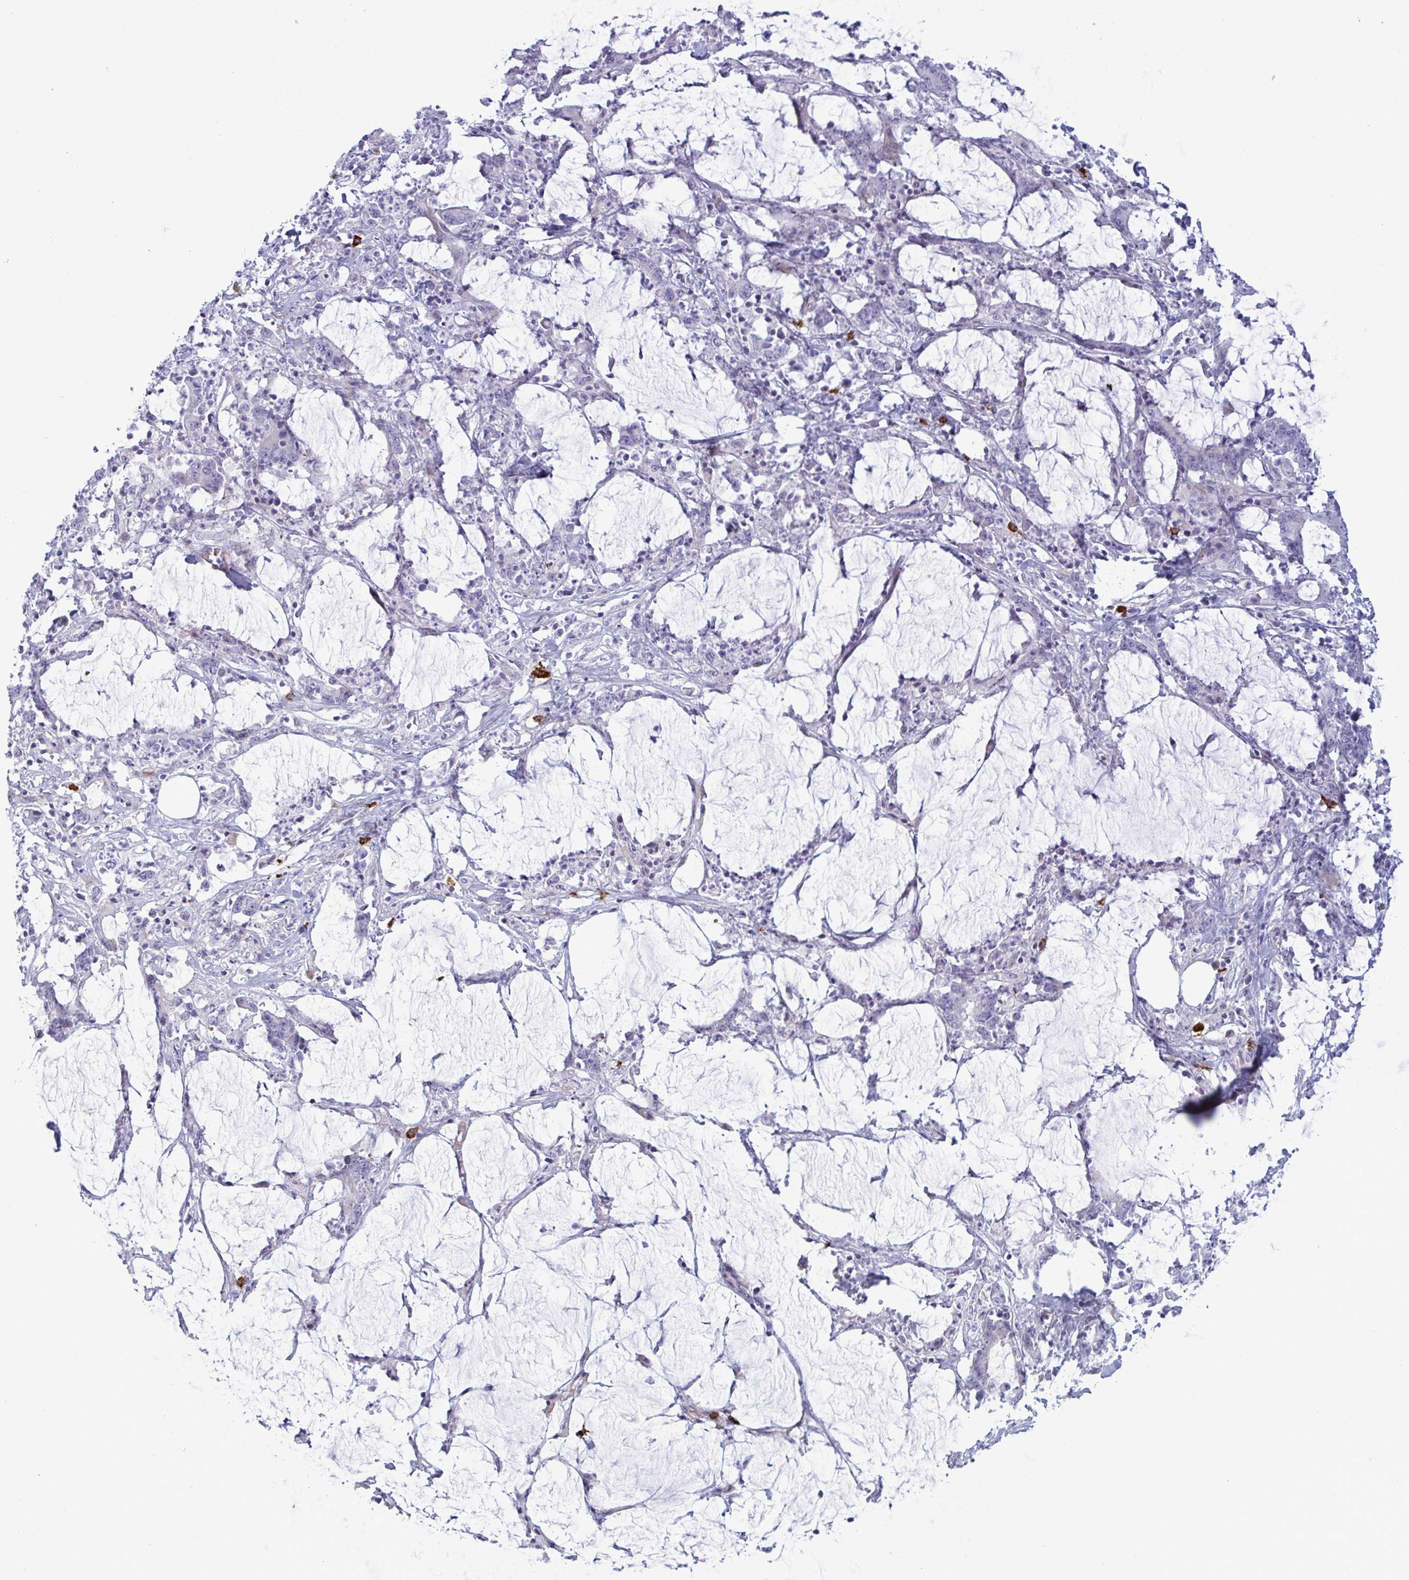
{"staining": {"intensity": "negative", "quantity": "none", "location": "none"}, "tissue": "stomach cancer", "cell_type": "Tumor cells", "image_type": "cancer", "snomed": [{"axis": "morphology", "description": "Adenocarcinoma, NOS"}, {"axis": "topography", "description": "Stomach, upper"}], "caption": "Image shows no protein expression in tumor cells of stomach adenocarcinoma tissue. (DAB (3,3'-diaminobenzidine) immunohistochemistry (IHC) with hematoxylin counter stain).", "gene": "ZNF684", "patient": {"sex": "male", "age": 68}}